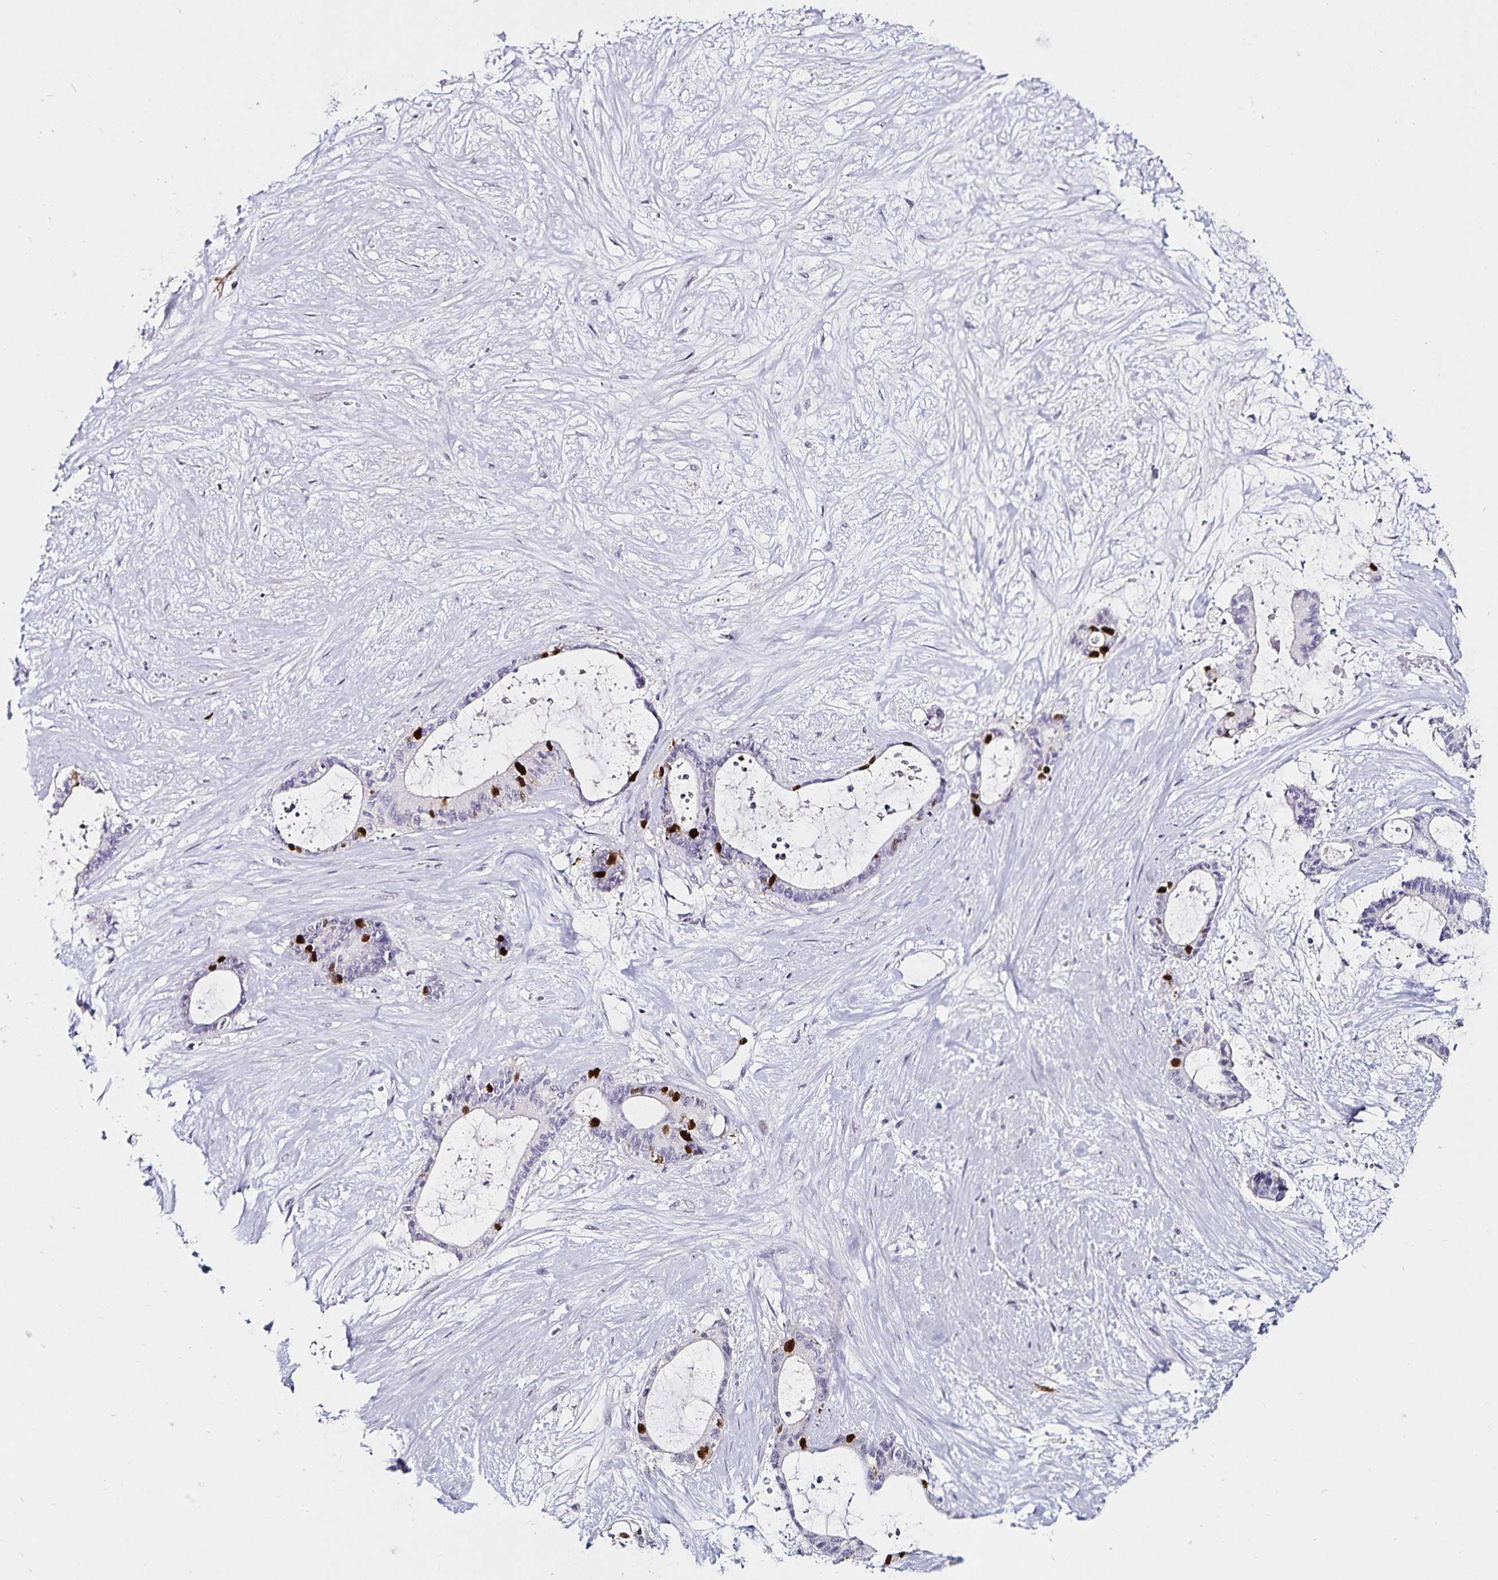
{"staining": {"intensity": "strong", "quantity": "<25%", "location": "nuclear"}, "tissue": "liver cancer", "cell_type": "Tumor cells", "image_type": "cancer", "snomed": [{"axis": "morphology", "description": "Normal tissue, NOS"}, {"axis": "morphology", "description": "Cholangiocarcinoma"}, {"axis": "topography", "description": "Liver"}, {"axis": "topography", "description": "Peripheral nerve tissue"}], "caption": "An immunohistochemistry micrograph of neoplastic tissue is shown. Protein staining in brown highlights strong nuclear positivity in cholangiocarcinoma (liver) within tumor cells.", "gene": "ANLN", "patient": {"sex": "female", "age": 73}}